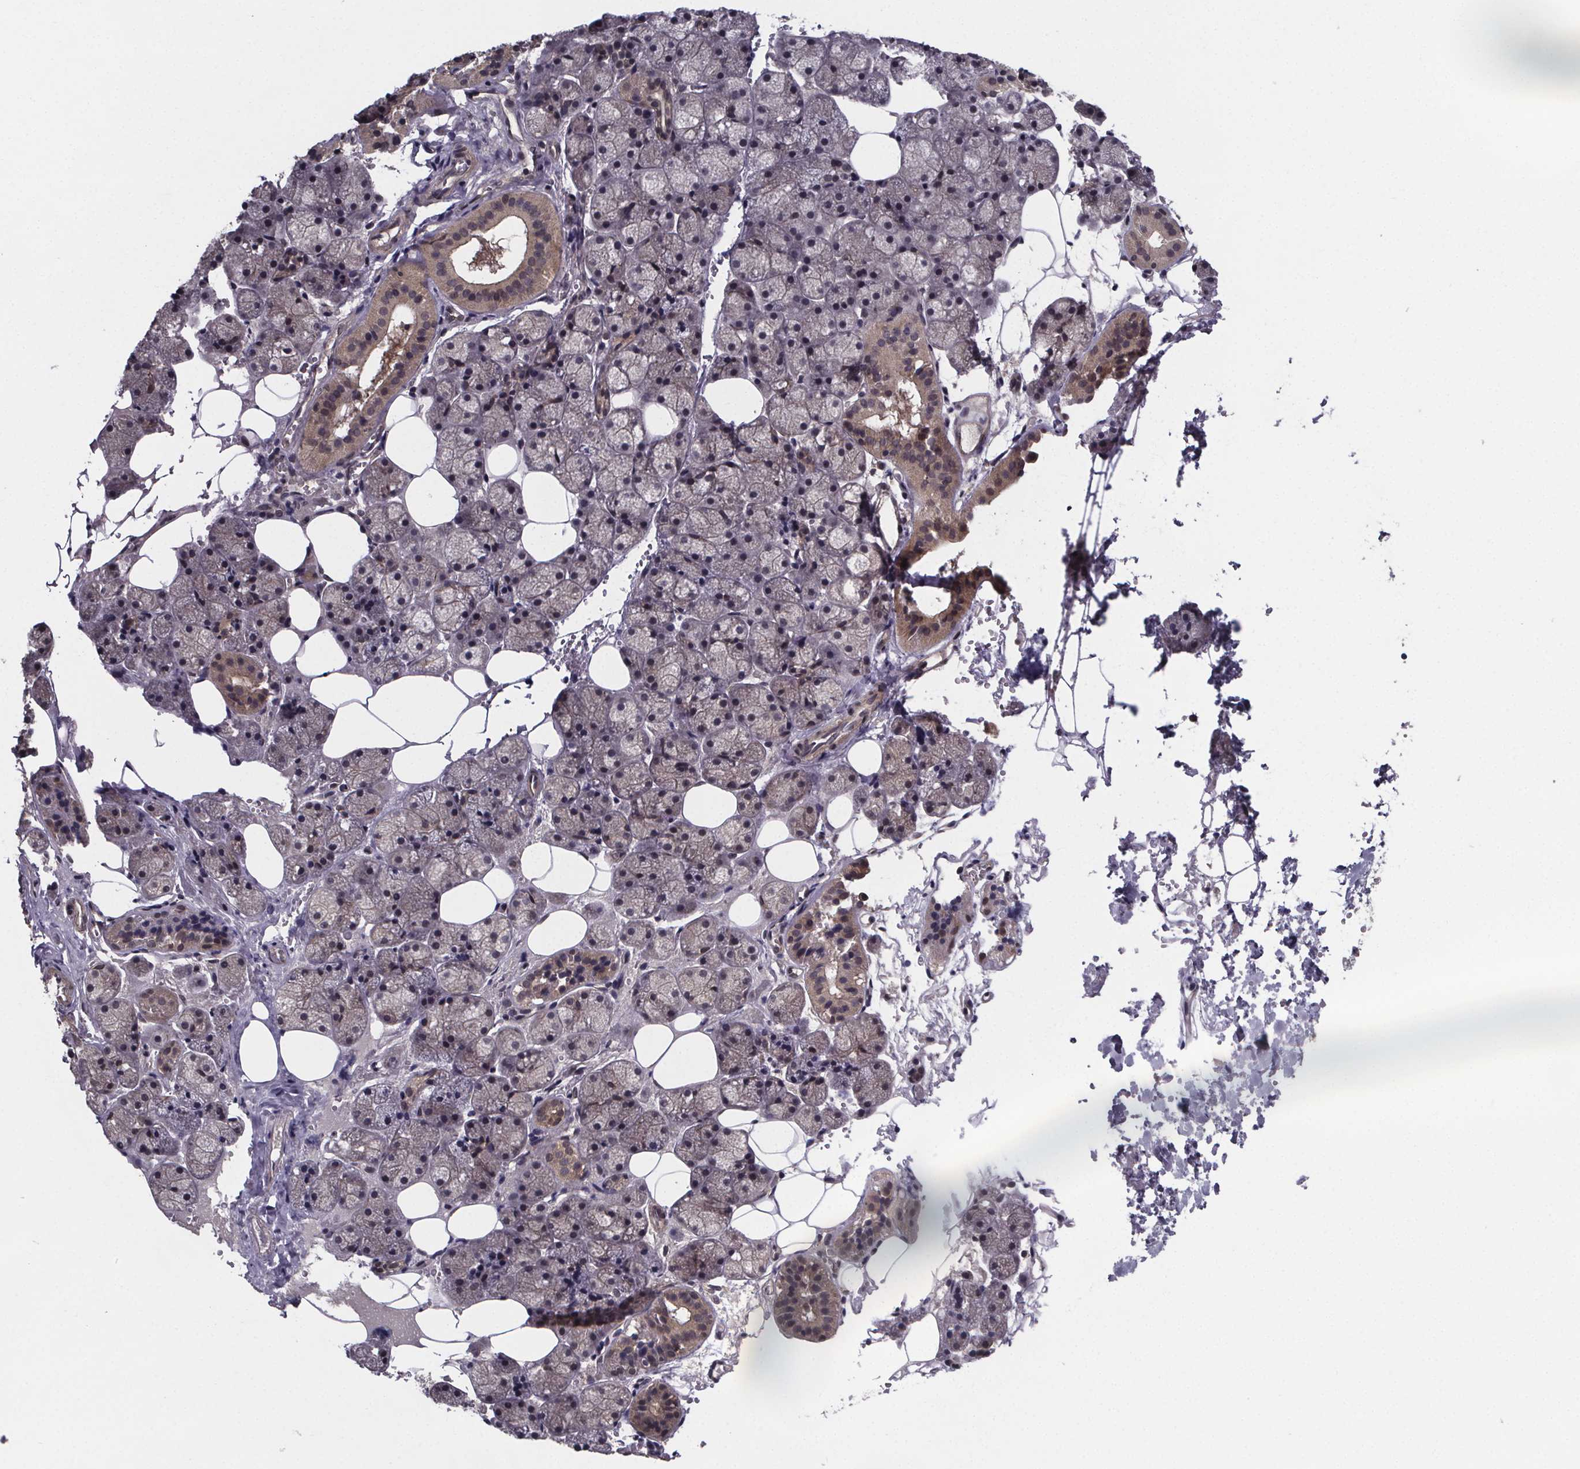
{"staining": {"intensity": "weak", "quantity": "<25%", "location": "cytoplasmic/membranous,nuclear"}, "tissue": "salivary gland", "cell_type": "Glandular cells", "image_type": "normal", "snomed": [{"axis": "morphology", "description": "Normal tissue, NOS"}, {"axis": "topography", "description": "Salivary gland"}], "caption": "Immunohistochemical staining of normal human salivary gland displays no significant expression in glandular cells.", "gene": "FN3KRP", "patient": {"sex": "male", "age": 38}}